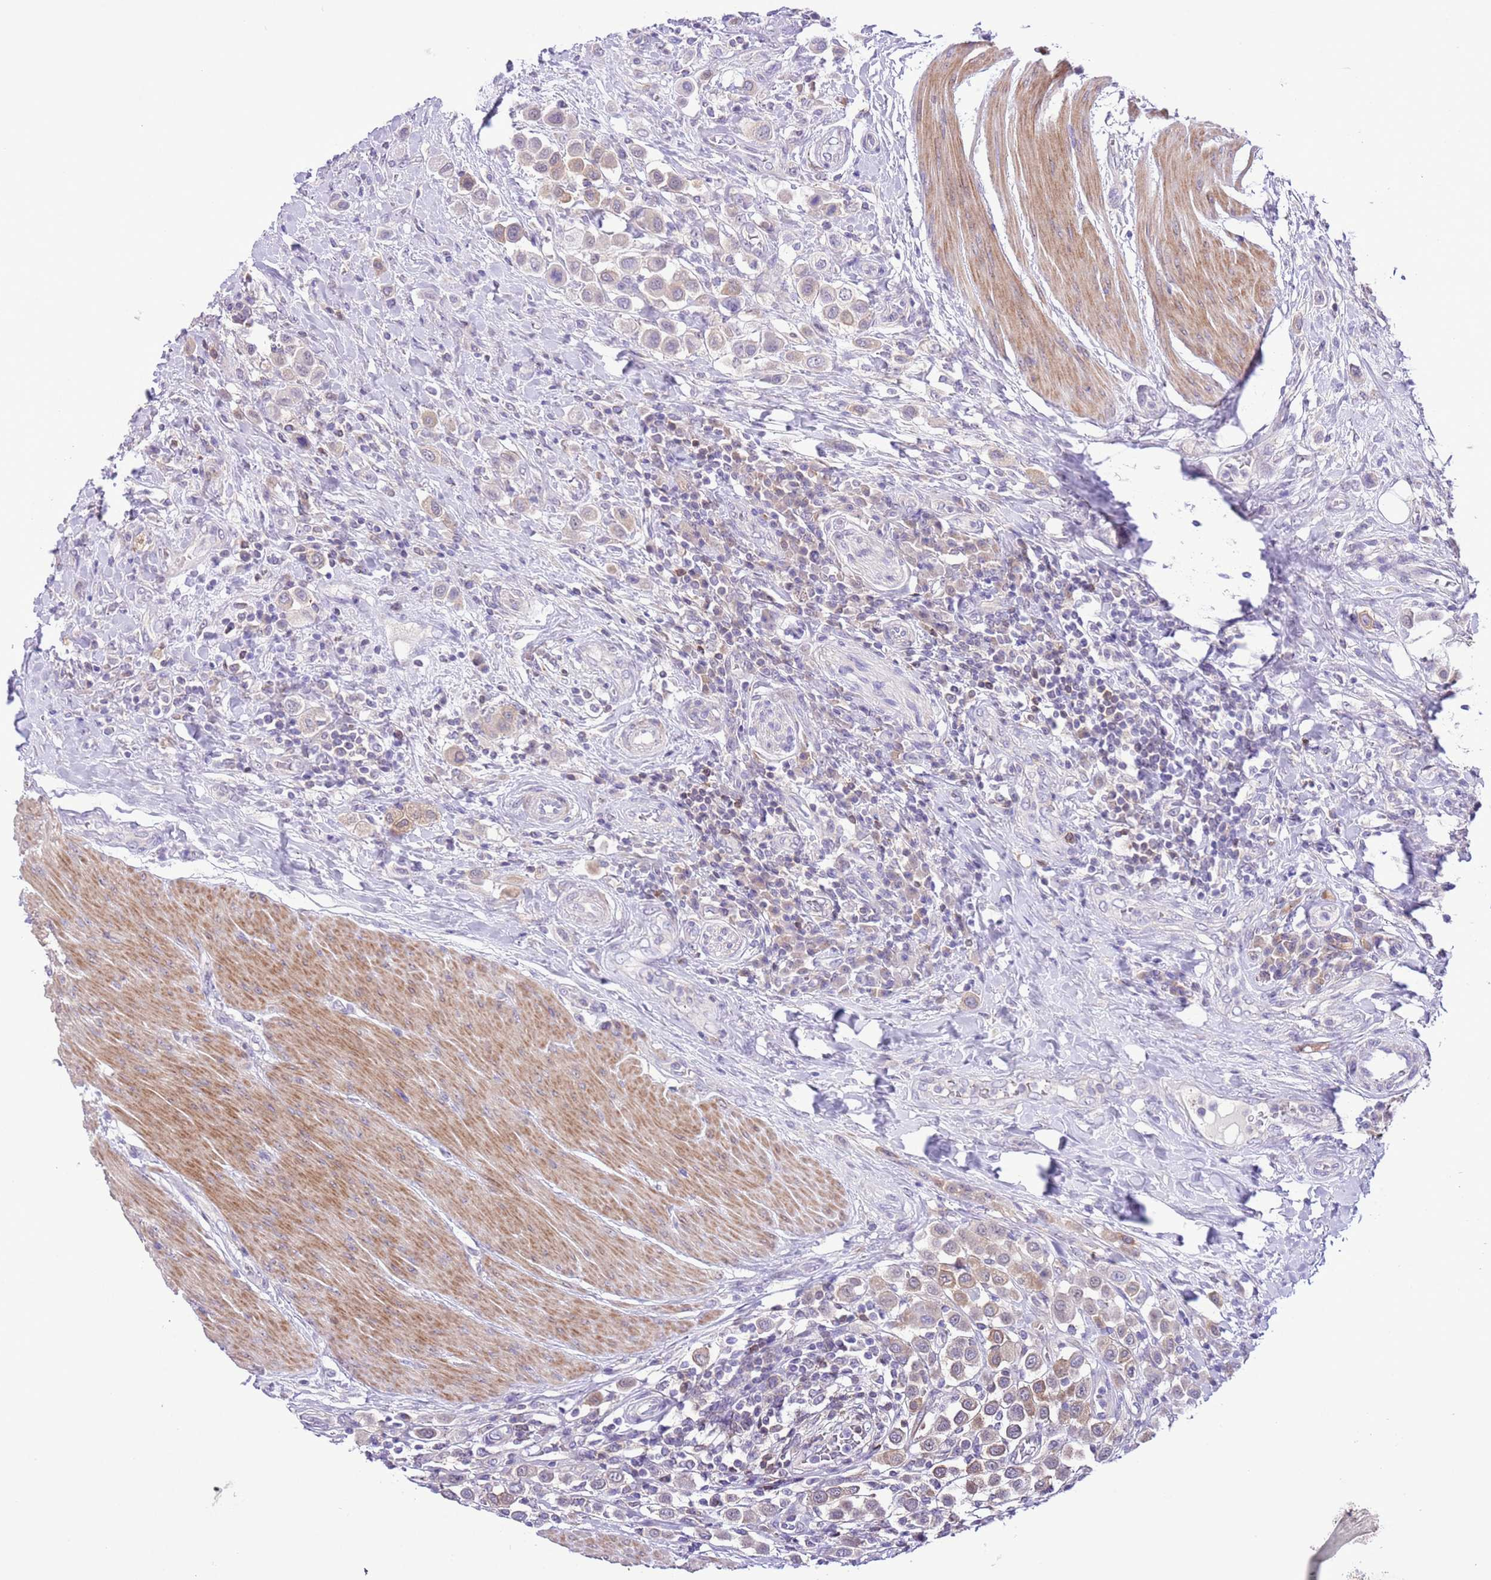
{"staining": {"intensity": "weak", "quantity": "25%-75%", "location": "cytoplasmic/membranous"}, "tissue": "urothelial cancer", "cell_type": "Tumor cells", "image_type": "cancer", "snomed": [{"axis": "morphology", "description": "Urothelial carcinoma, High grade"}, {"axis": "topography", "description": "Urinary bladder"}], "caption": "Brown immunohistochemical staining in human high-grade urothelial carcinoma demonstrates weak cytoplasmic/membranous expression in about 25%-75% of tumor cells.", "gene": "PRR32", "patient": {"sex": "male", "age": 50}}